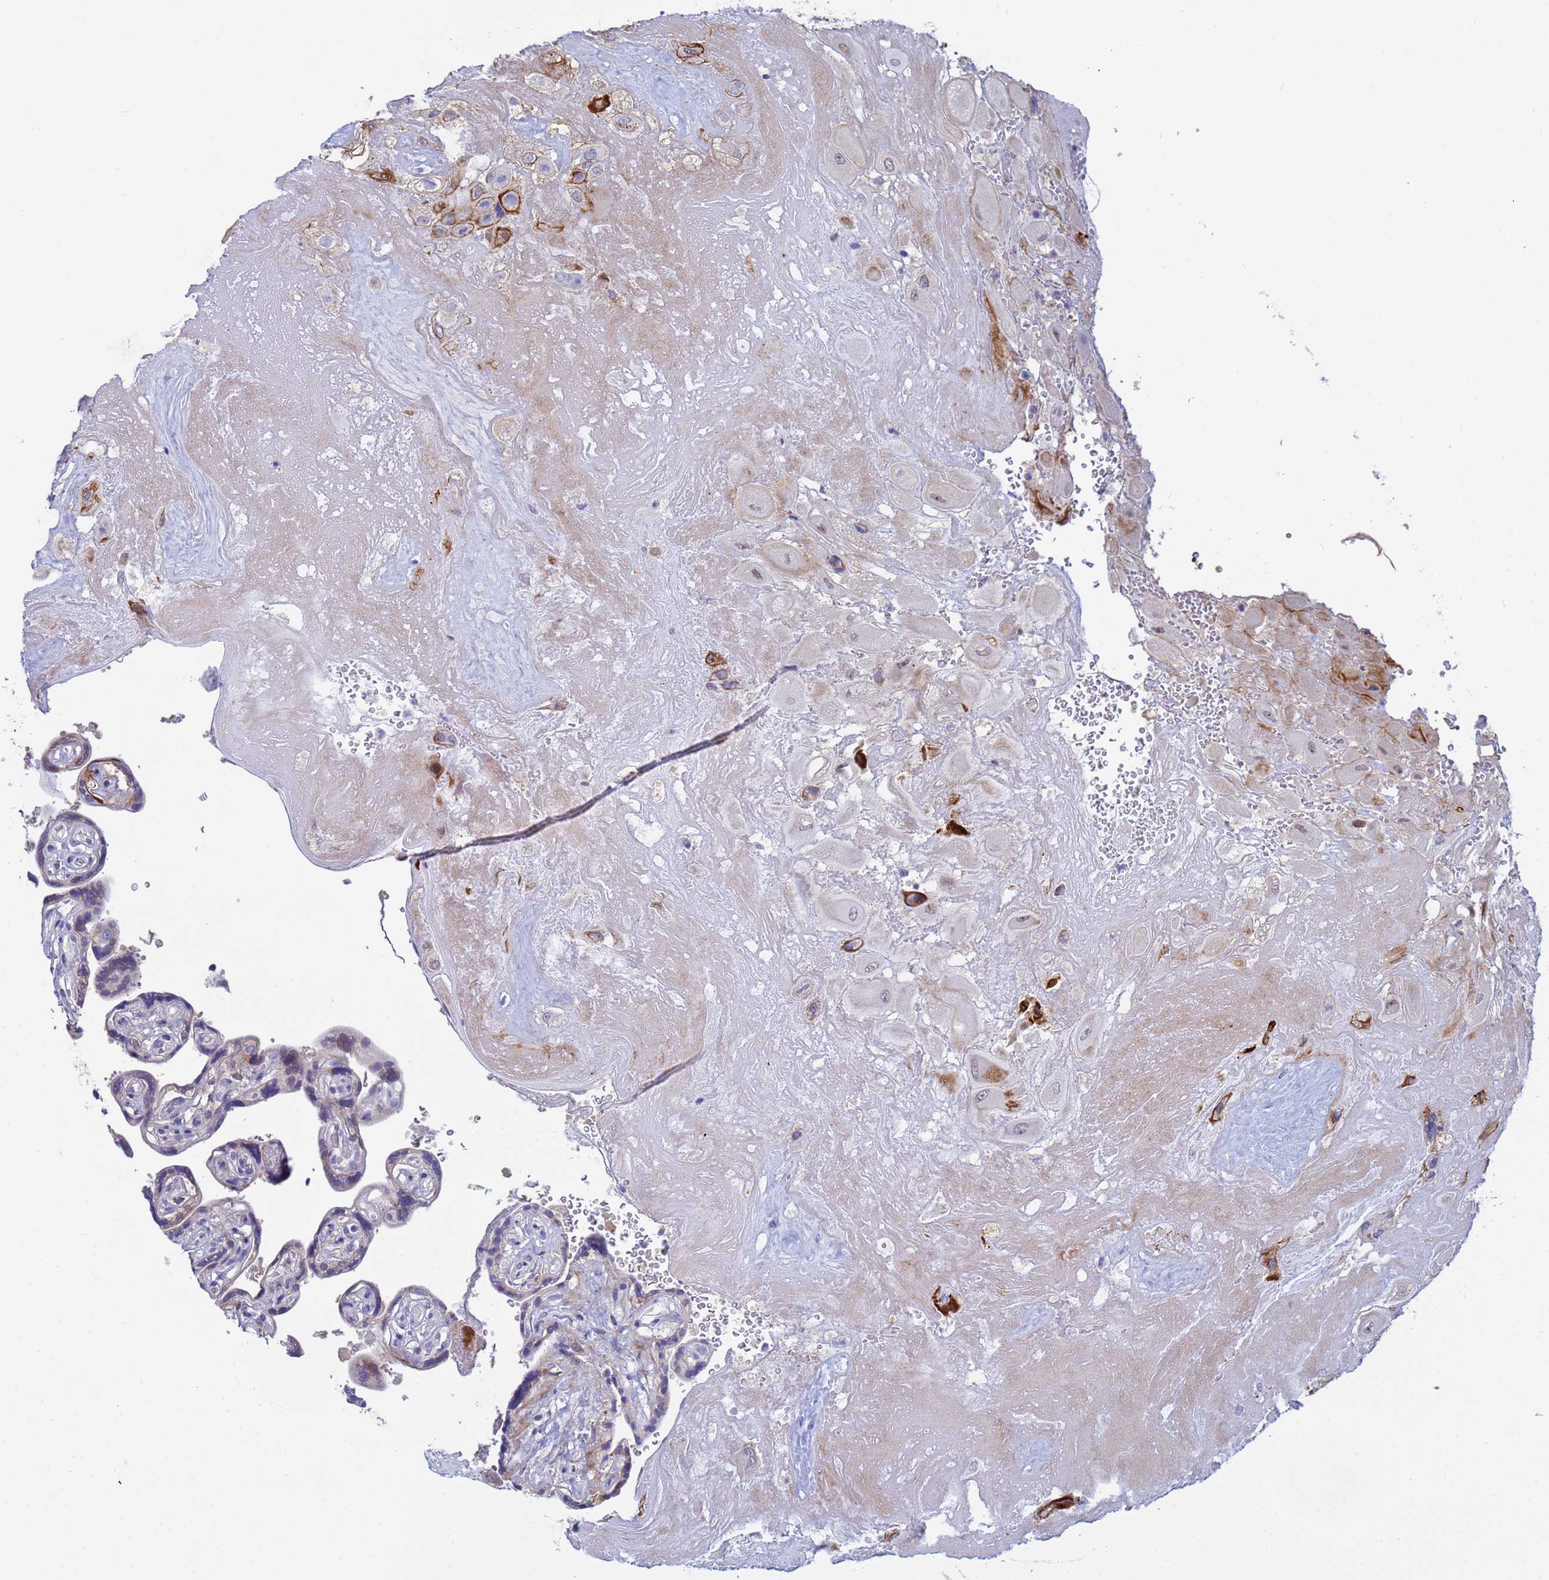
{"staining": {"intensity": "strong", "quantity": "<25%", "location": "cytoplasmic/membranous"}, "tissue": "placenta", "cell_type": "Decidual cells", "image_type": "normal", "snomed": [{"axis": "morphology", "description": "Normal tissue, NOS"}, {"axis": "topography", "description": "Placenta"}], "caption": "Immunohistochemistry (IHC) photomicrograph of unremarkable placenta stained for a protein (brown), which shows medium levels of strong cytoplasmic/membranous expression in approximately <25% of decidual cells.", "gene": "PPP6R1", "patient": {"sex": "female", "age": 32}}